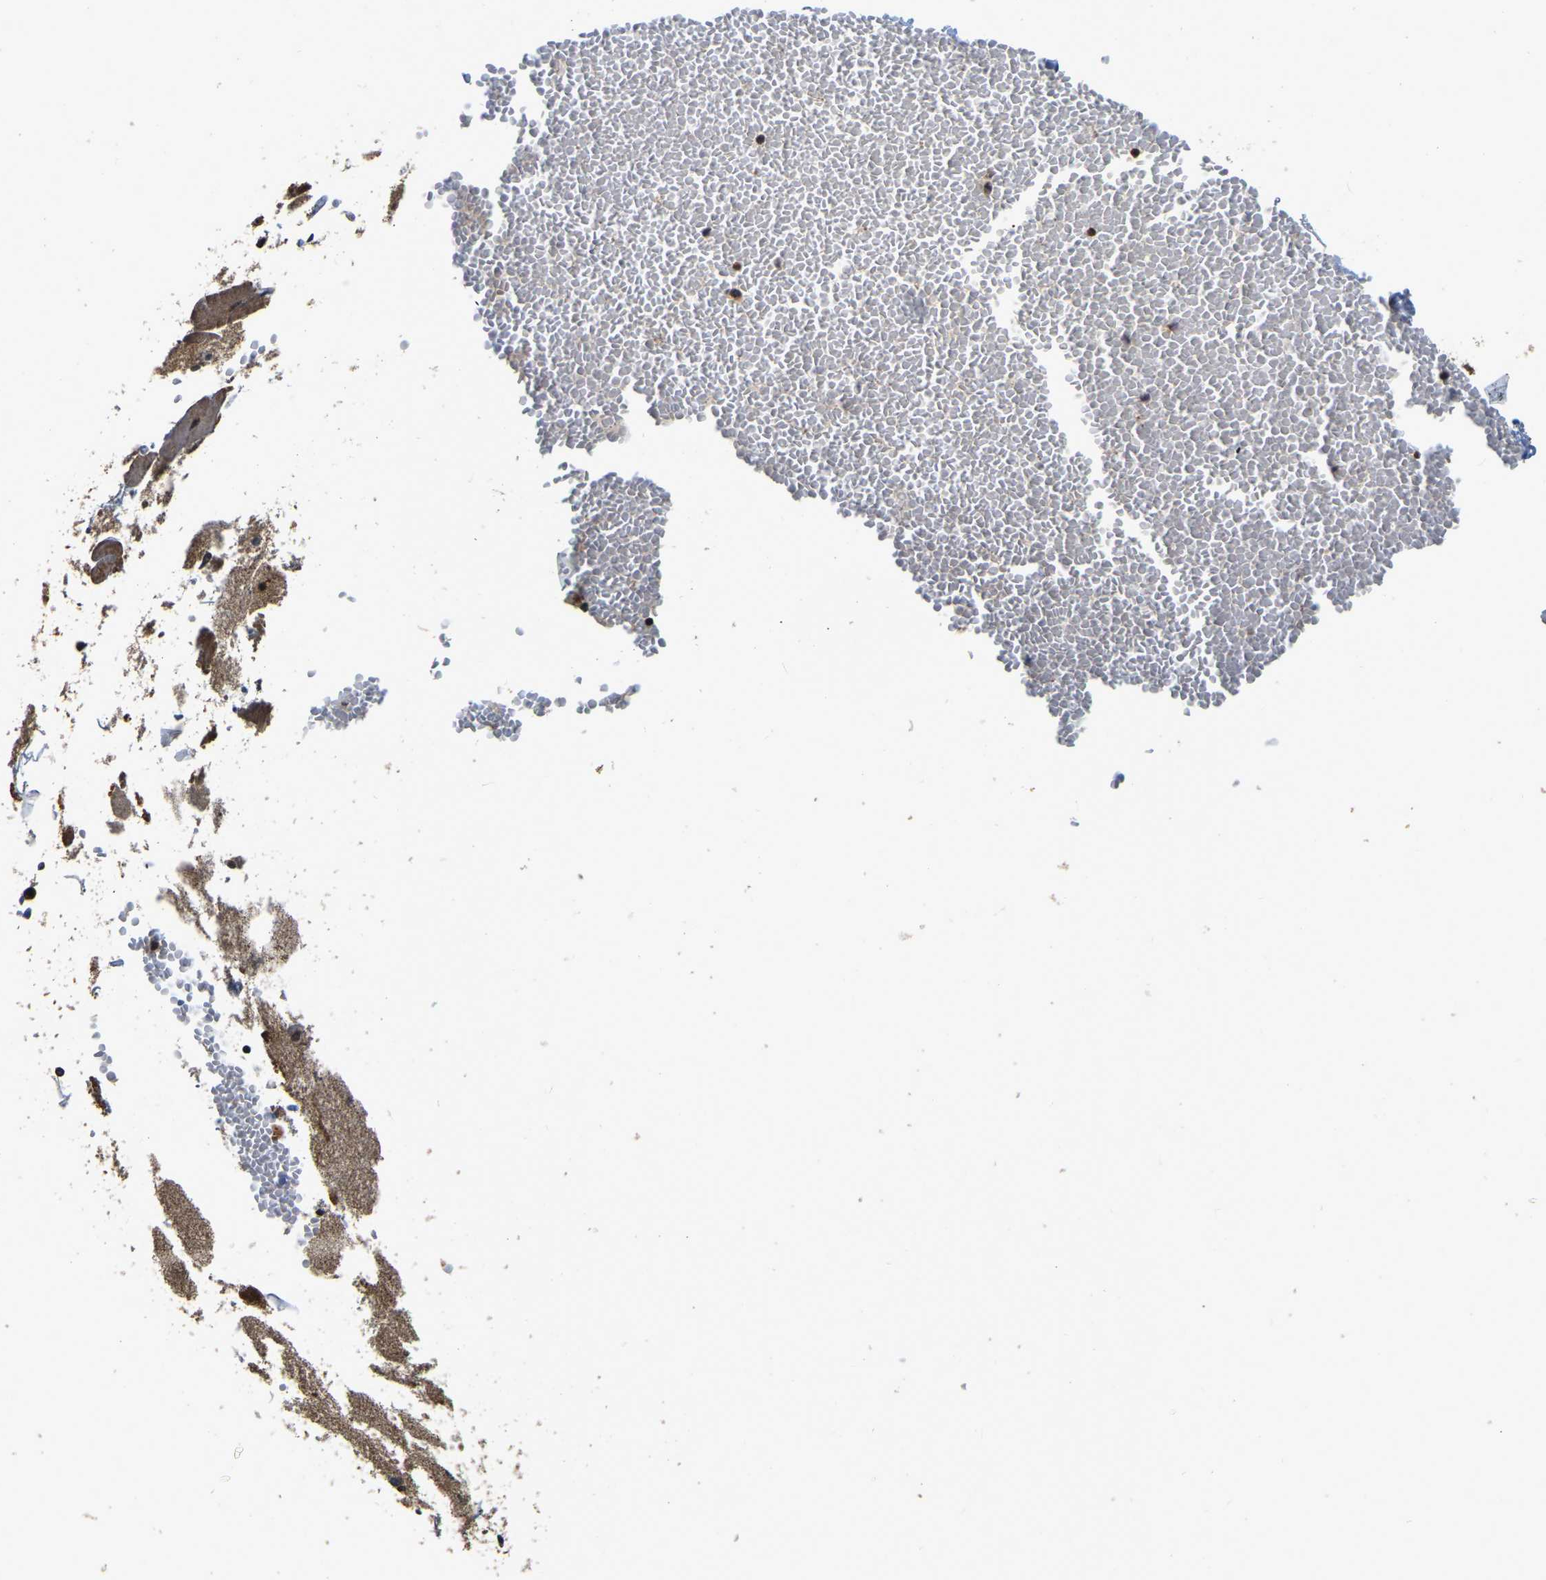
{"staining": {"intensity": "strong", "quantity": ">75%", "location": "cytoplasmic/membranous,nuclear"}, "tissue": "adipose tissue", "cell_type": "Adipocytes", "image_type": "normal", "snomed": [{"axis": "morphology", "description": "Normal tissue, NOS"}, {"axis": "topography", "description": "Soft tissue"}], "caption": "High-power microscopy captured an IHC image of unremarkable adipose tissue, revealing strong cytoplasmic/membranous,nuclear positivity in approximately >75% of adipocytes. (Stains: DAB (3,3'-diaminobenzidine) in brown, nuclei in blue, Microscopy: brightfield microscopy at high magnification).", "gene": "CIAO1", "patient": {"sex": "male", "age": 72}}